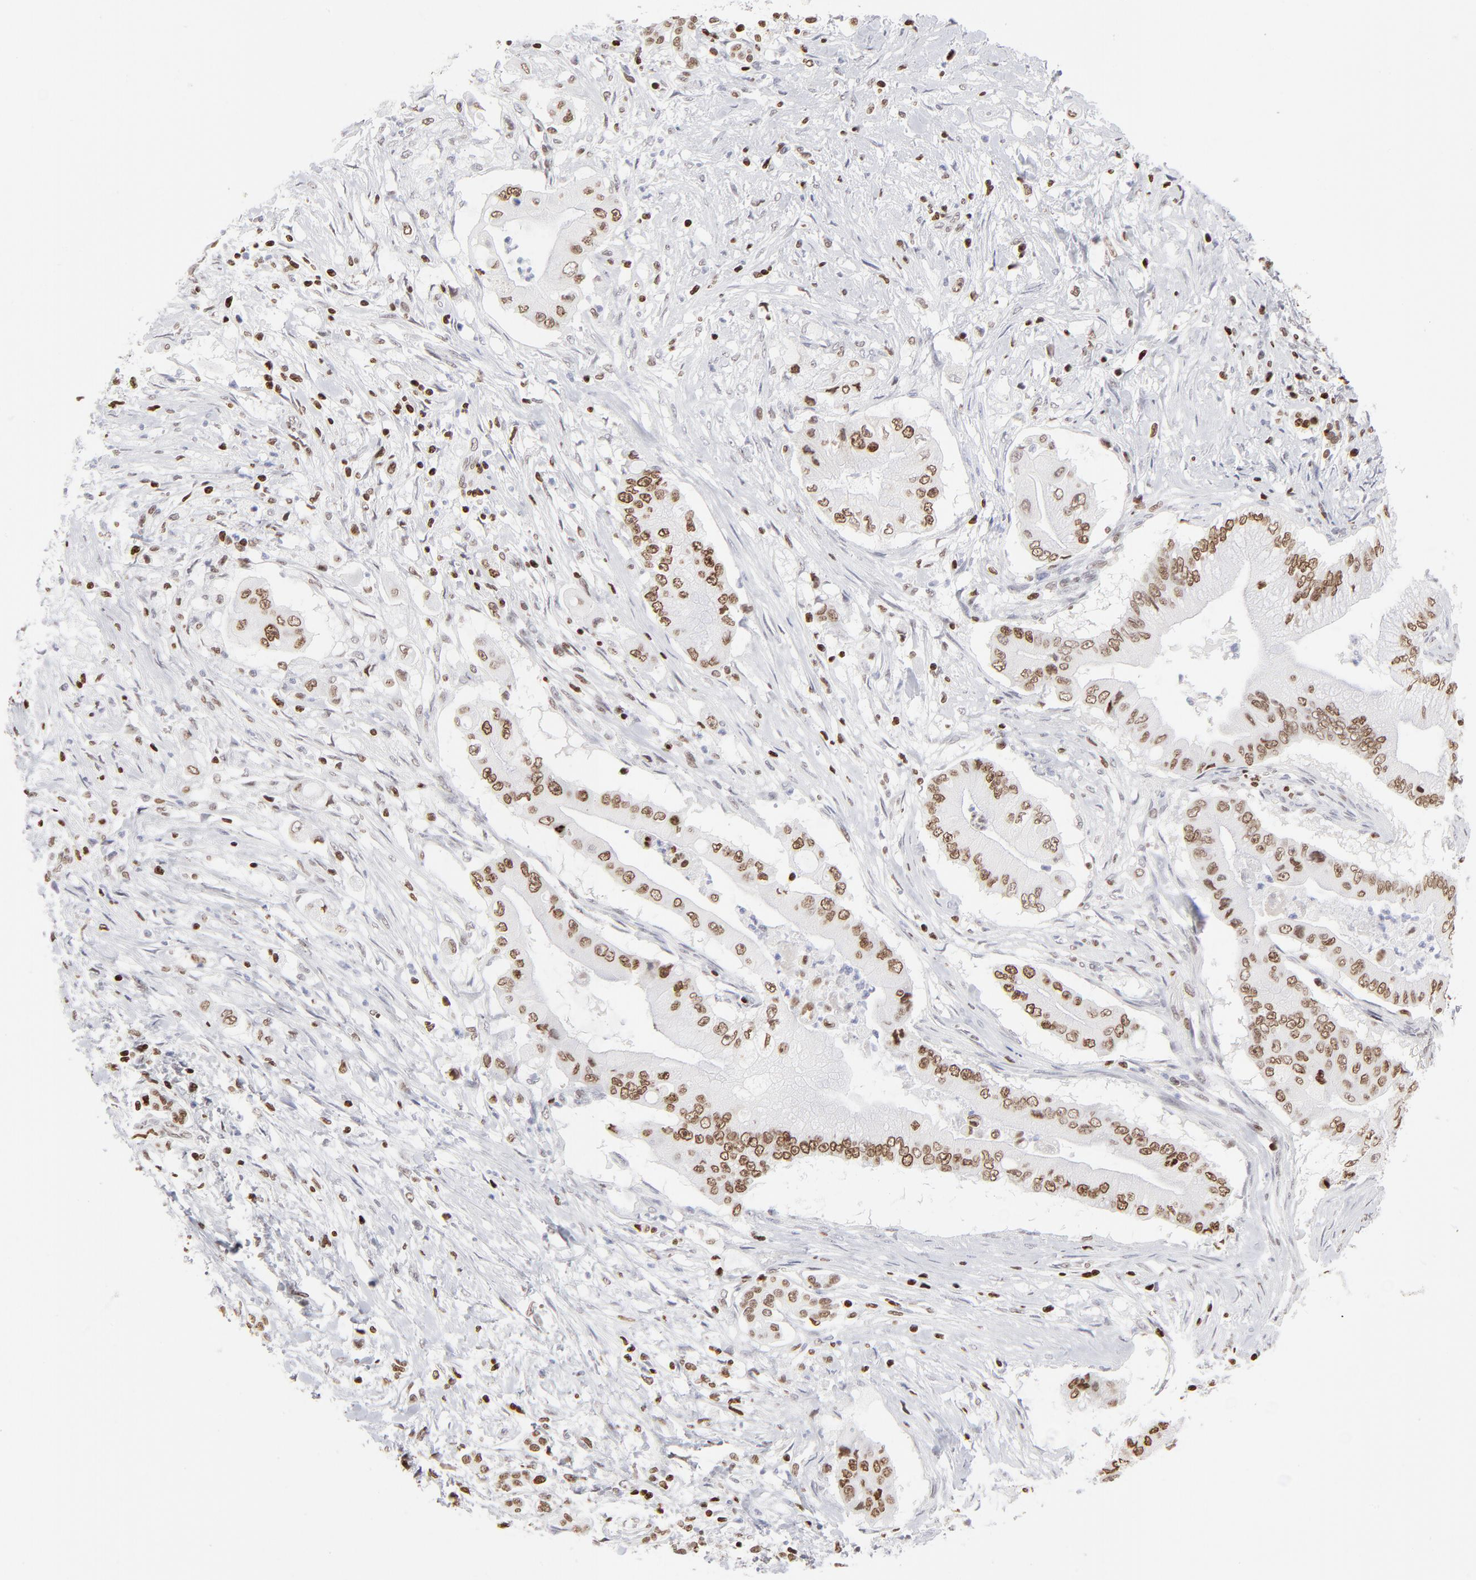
{"staining": {"intensity": "moderate", "quantity": ">75%", "location": "nuclear"}, "tissue": "pancreatic cancer", "cell_type": "Tumor cells", "image_type": "cancer", "snomed": [{"axis": "morphology", "description": "Adenocarcinoma, NOS"}, {"axis": "topography", "description": "Pancreas"}], "caption": "Immunohistochemical staining of adenocarcinoma (pancreatic) reveals medium levels of moderate nuclear protein staining in about >75% of tumor cells.", "gene": "PARP1", "patient": {"sex": "male", "age": 62}}